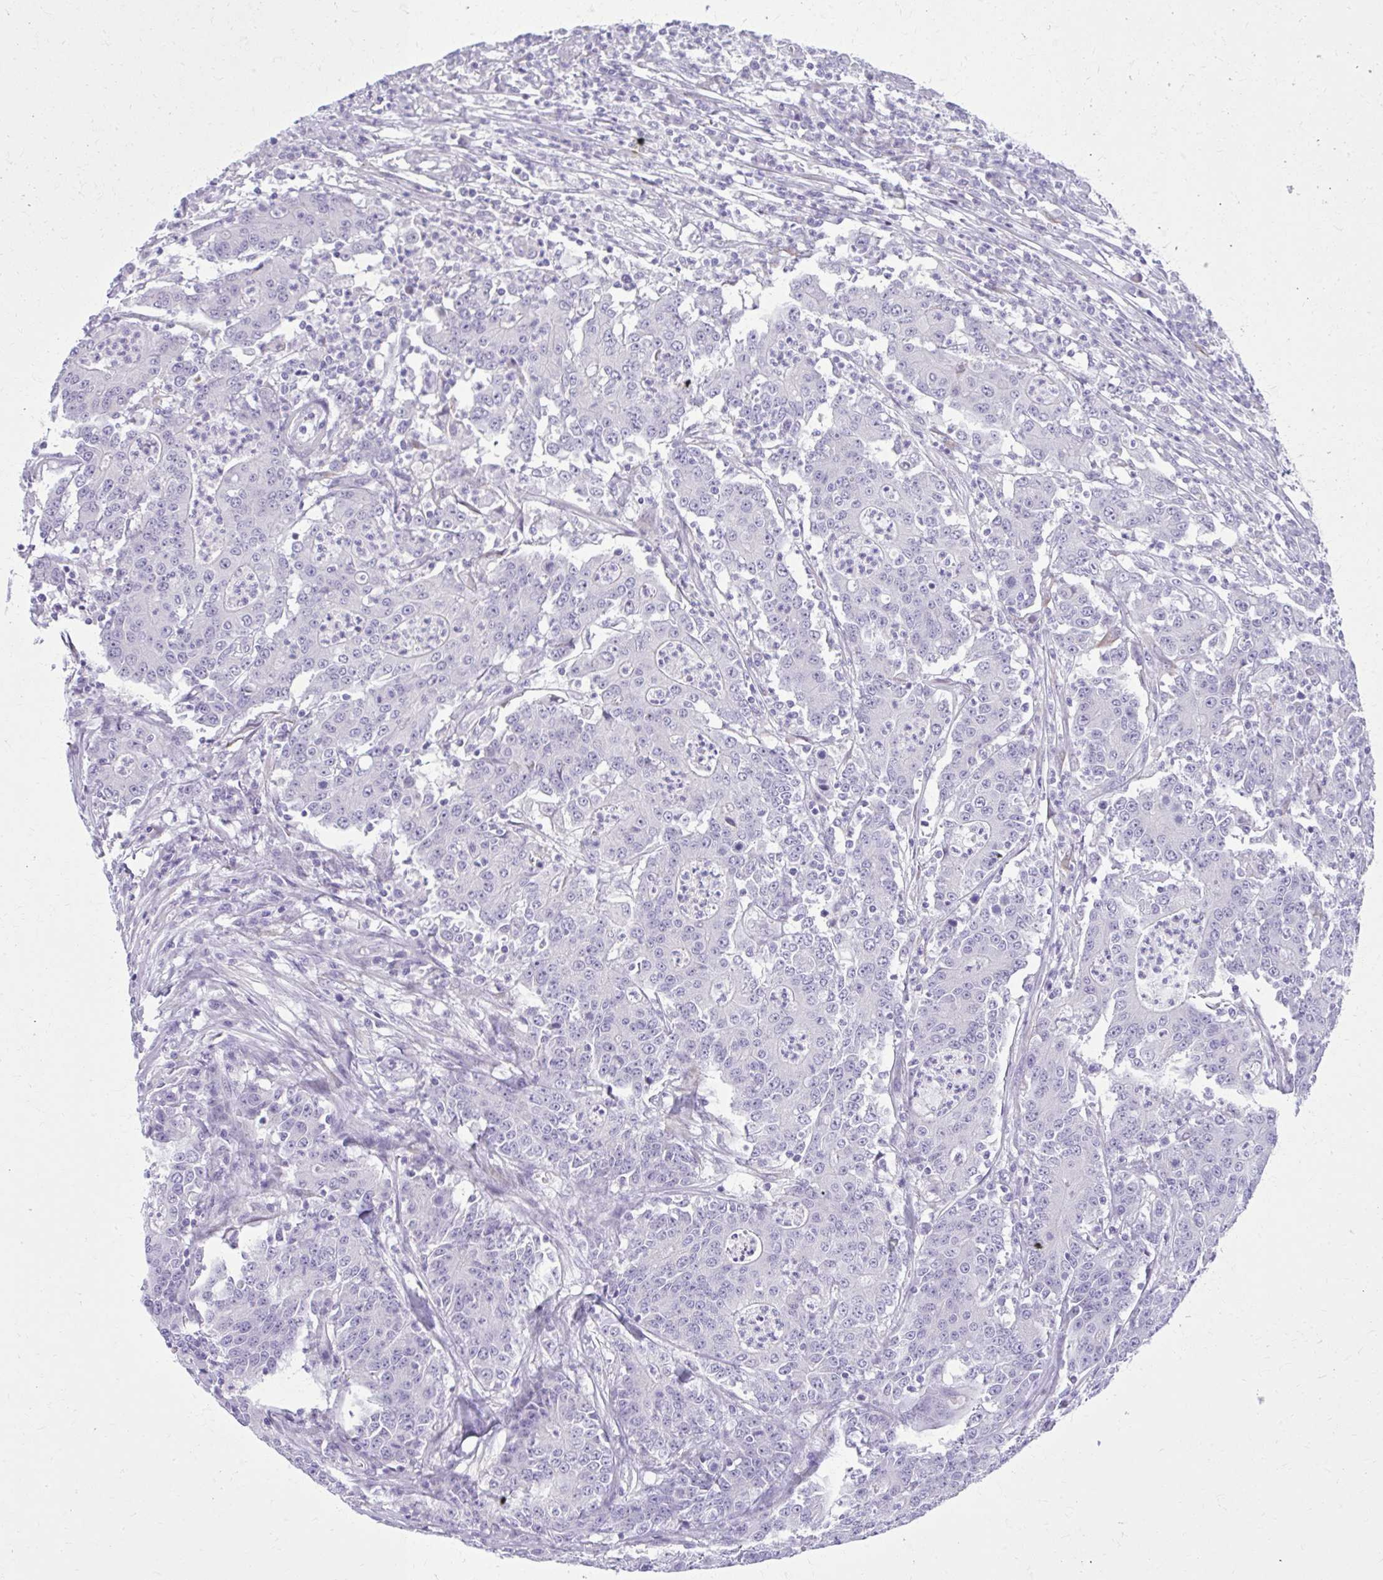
{"staining": {"intensity": "negative", "quantity": "none", "location": "none"}, "tissue": "colorectal cancer", "cell_type": "Tumor cells", "image_type": "cancer", "snomed": [{"axis": "morphology", "description": "Adenocarcinoma, NOS"}, {"axis": "topography", "description": "Colon"}], "caption": "This is an immunohistochemistry (IHC) photomicrograph of adenocarcinoma (colorectal). There is no expression in tumor cells.", "gene": "PRAP1", "patient": {"sex": "male", "age": 83}}